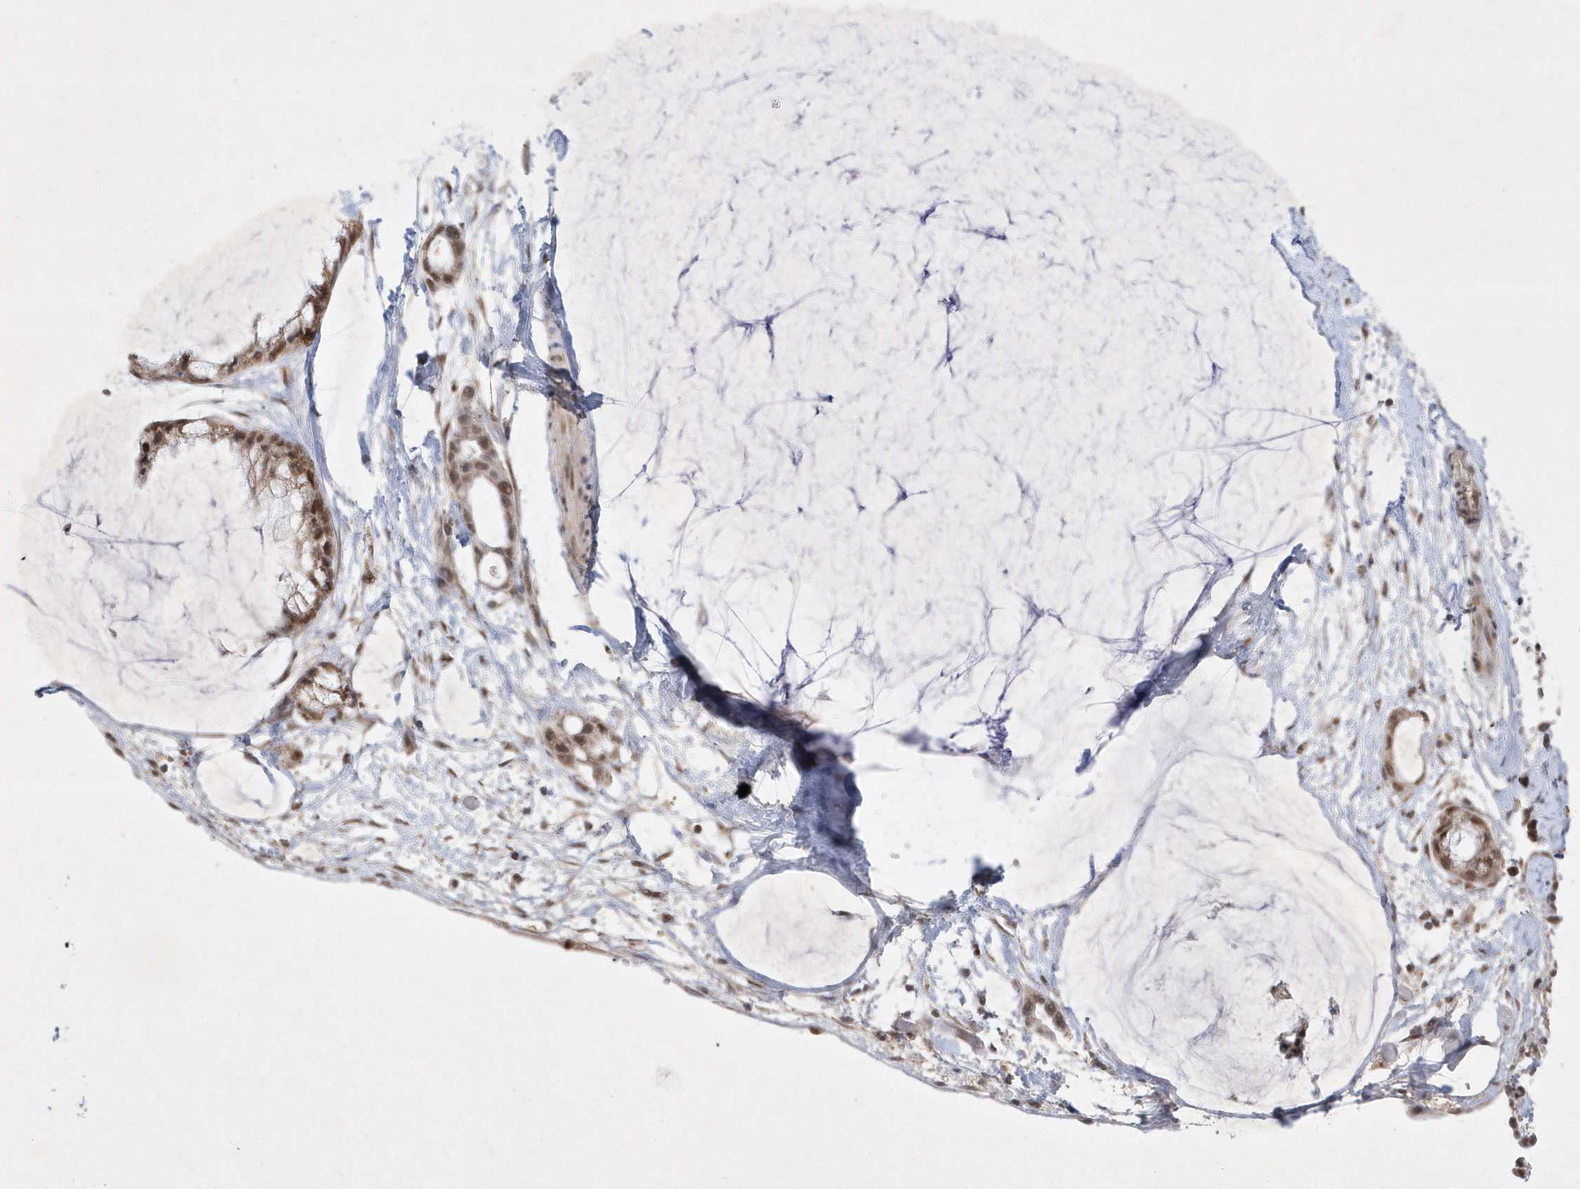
{"staining": {"intensity": "moderate", "quantity": ">75%", "location": "nuclear"}, "tissue": "ovarian cancer", "cell_type": "Tumor cells", "image_type": "cancer", "snomed": [{"axis": "morphology", "description": "Cystadenocarcinoma, mucinous, NOS"}, {"axis": "topography", "description": "Ovary"}], "caption": "Human ovarian cancer stained with a protein marker demonstrates moderate staining in tumor cells.", "gene": "CPSF3", "patient": {"sex": "female", "age": 39}}